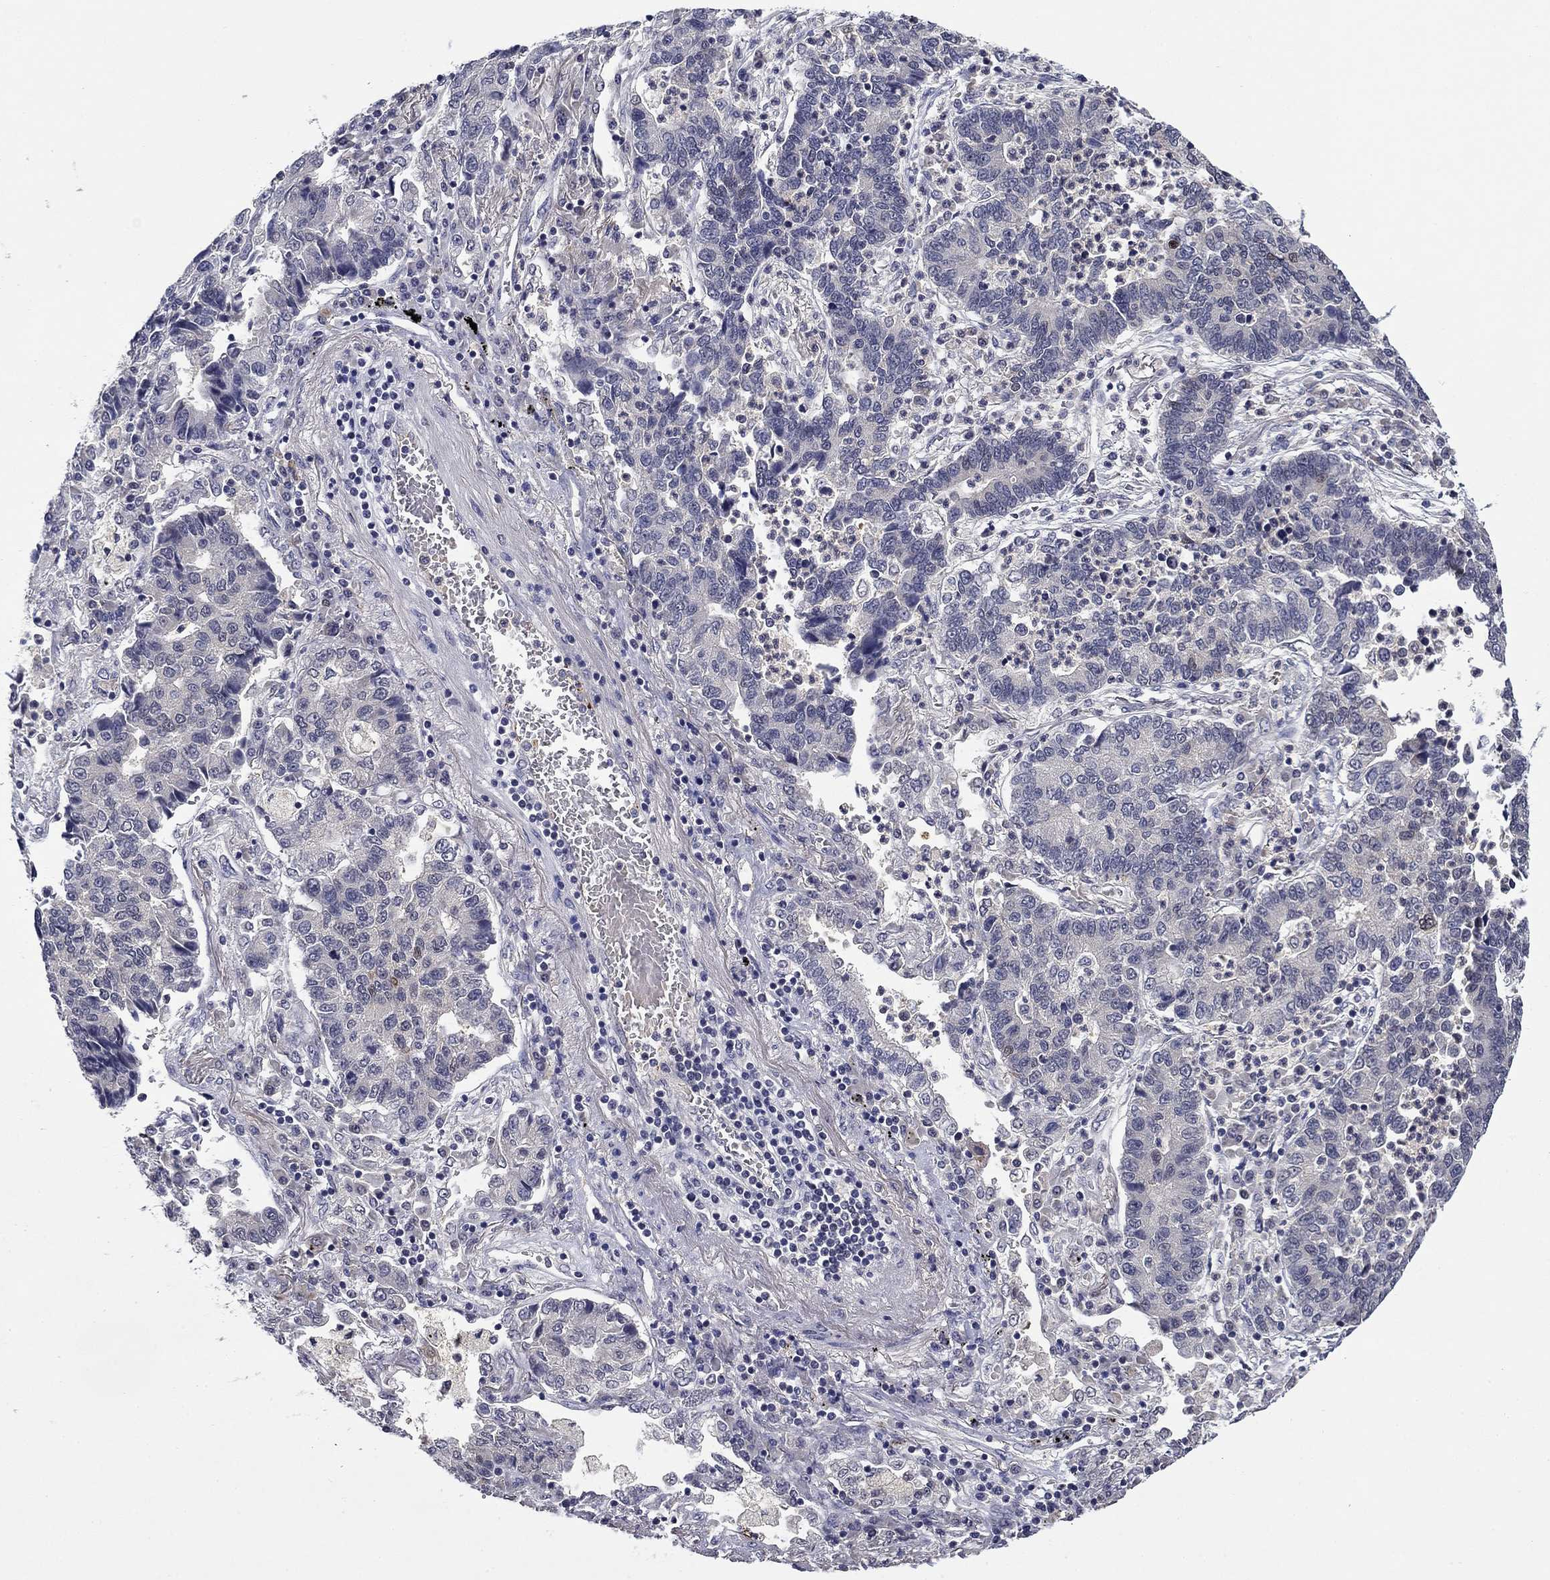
{"staining": {"intensity": "negative", "quantity": "none", "location": "none"}, "tissue": "lung cancer", "cell_type": "Tumor cells", "image_type": "cancer", "snomed": [{"axis": "morphology", "description": "Adenocarcinoma, NOS"}, {"axis": "topography", "description": "Lung"}], "caption": "Protein analysis of adenocarcinoma (lung) shows no significant expression in tumor cells.", "gene": "DDTL", "patient": {"sex": "female", "age": 57}}